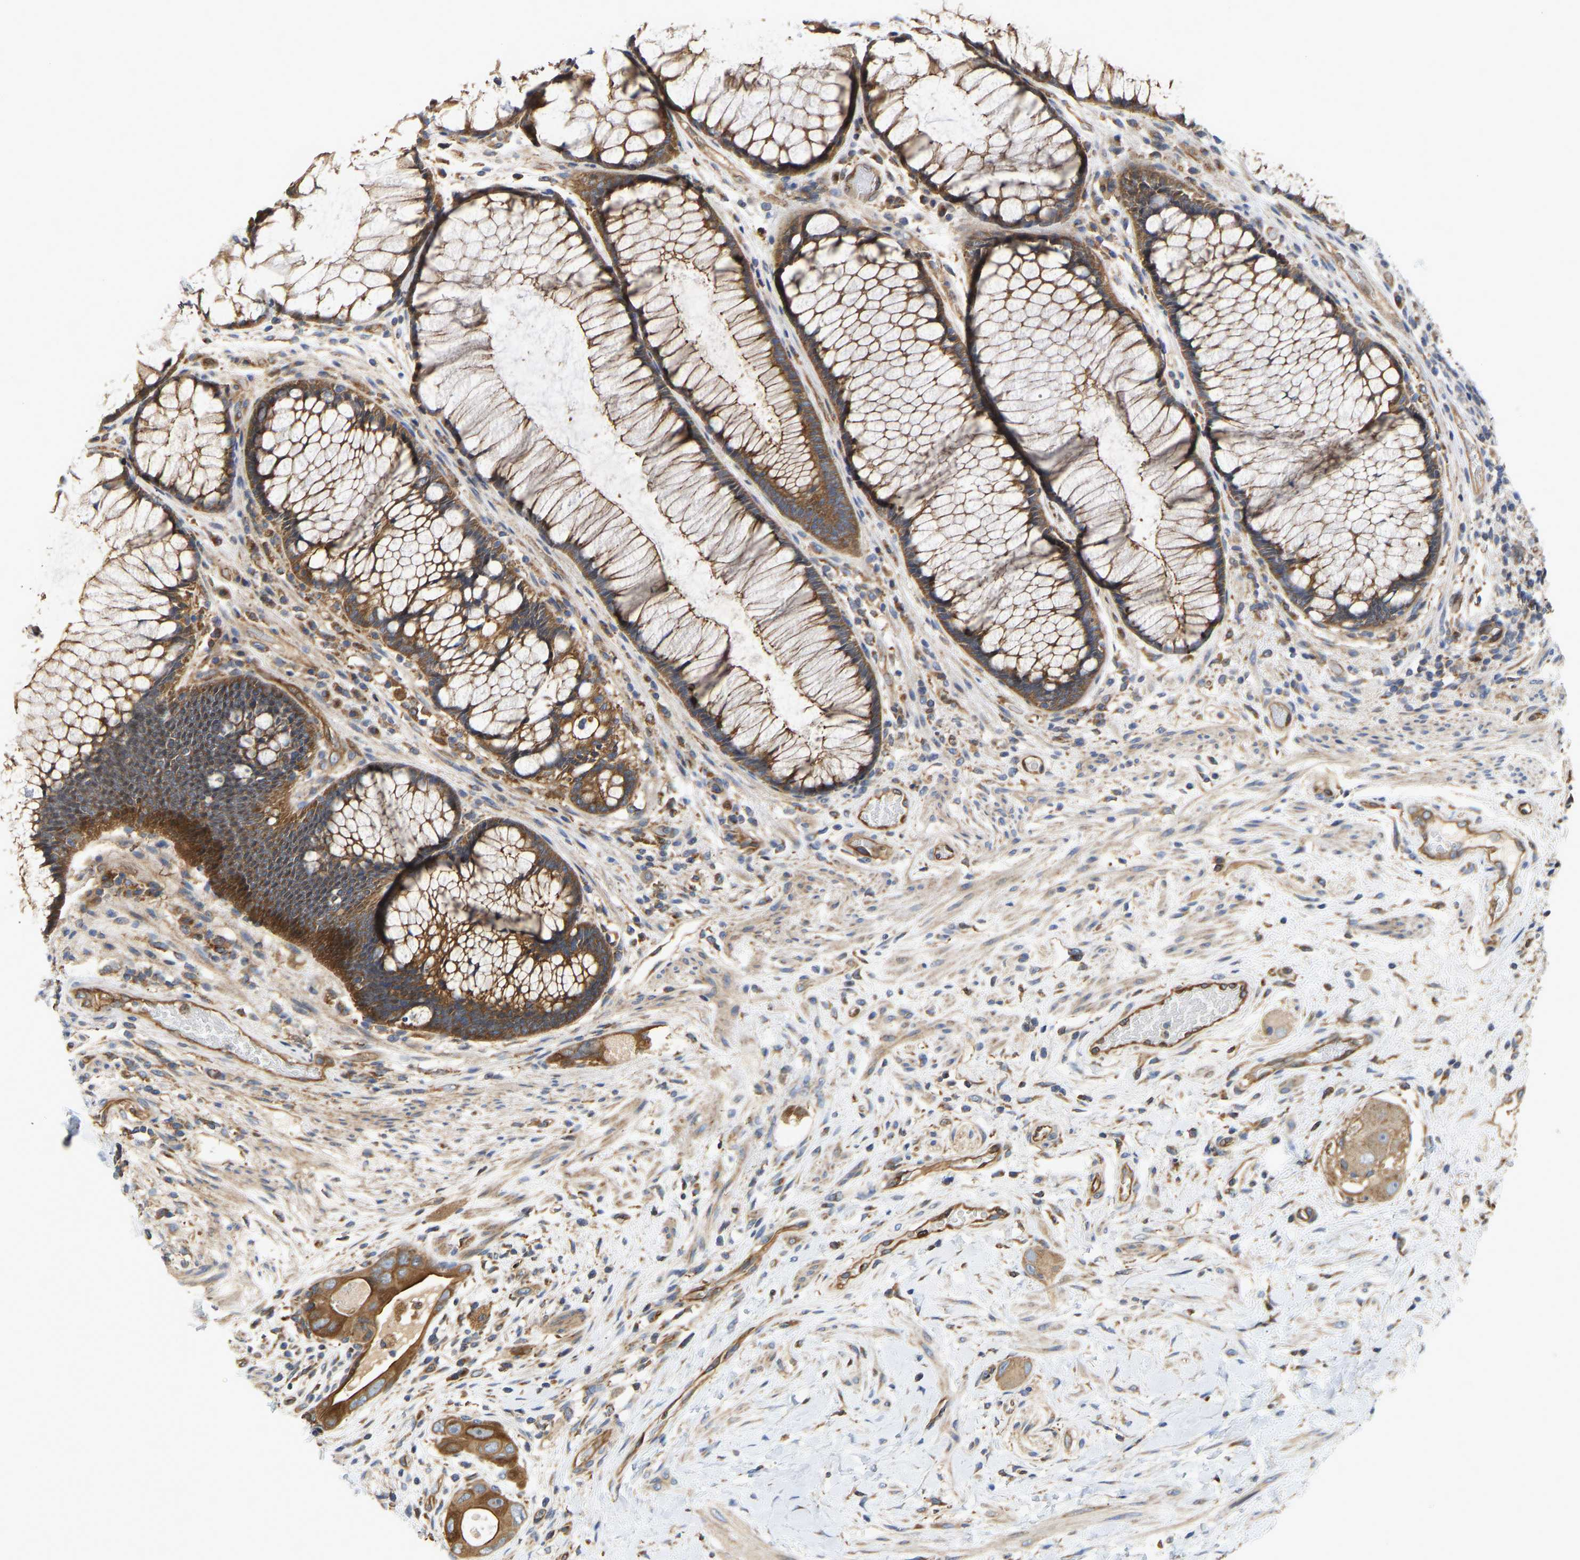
{"staining": {"intensity": "moderate", "quantity": ">75%", "location": "cytoplasmic/membranous"}, "tissue": "colorectal cancer", "cell_type": "Tumor cells", "image_type": "cancer", "snomed": [{"axis": "morphology", "description": "Adenocarcinoma, NOS"}, {"axis": "topography", "description": "Rectum"}], "caption": "Colorectal cancer (adenocarcinoma) was stained to show a protein in brown. There is medium levels of moderate cytoplasmic/membranous expression in approximately >75% of tumor cells.", "gene": "FLNB", "patient": {"sex": "male", "age": 51}}